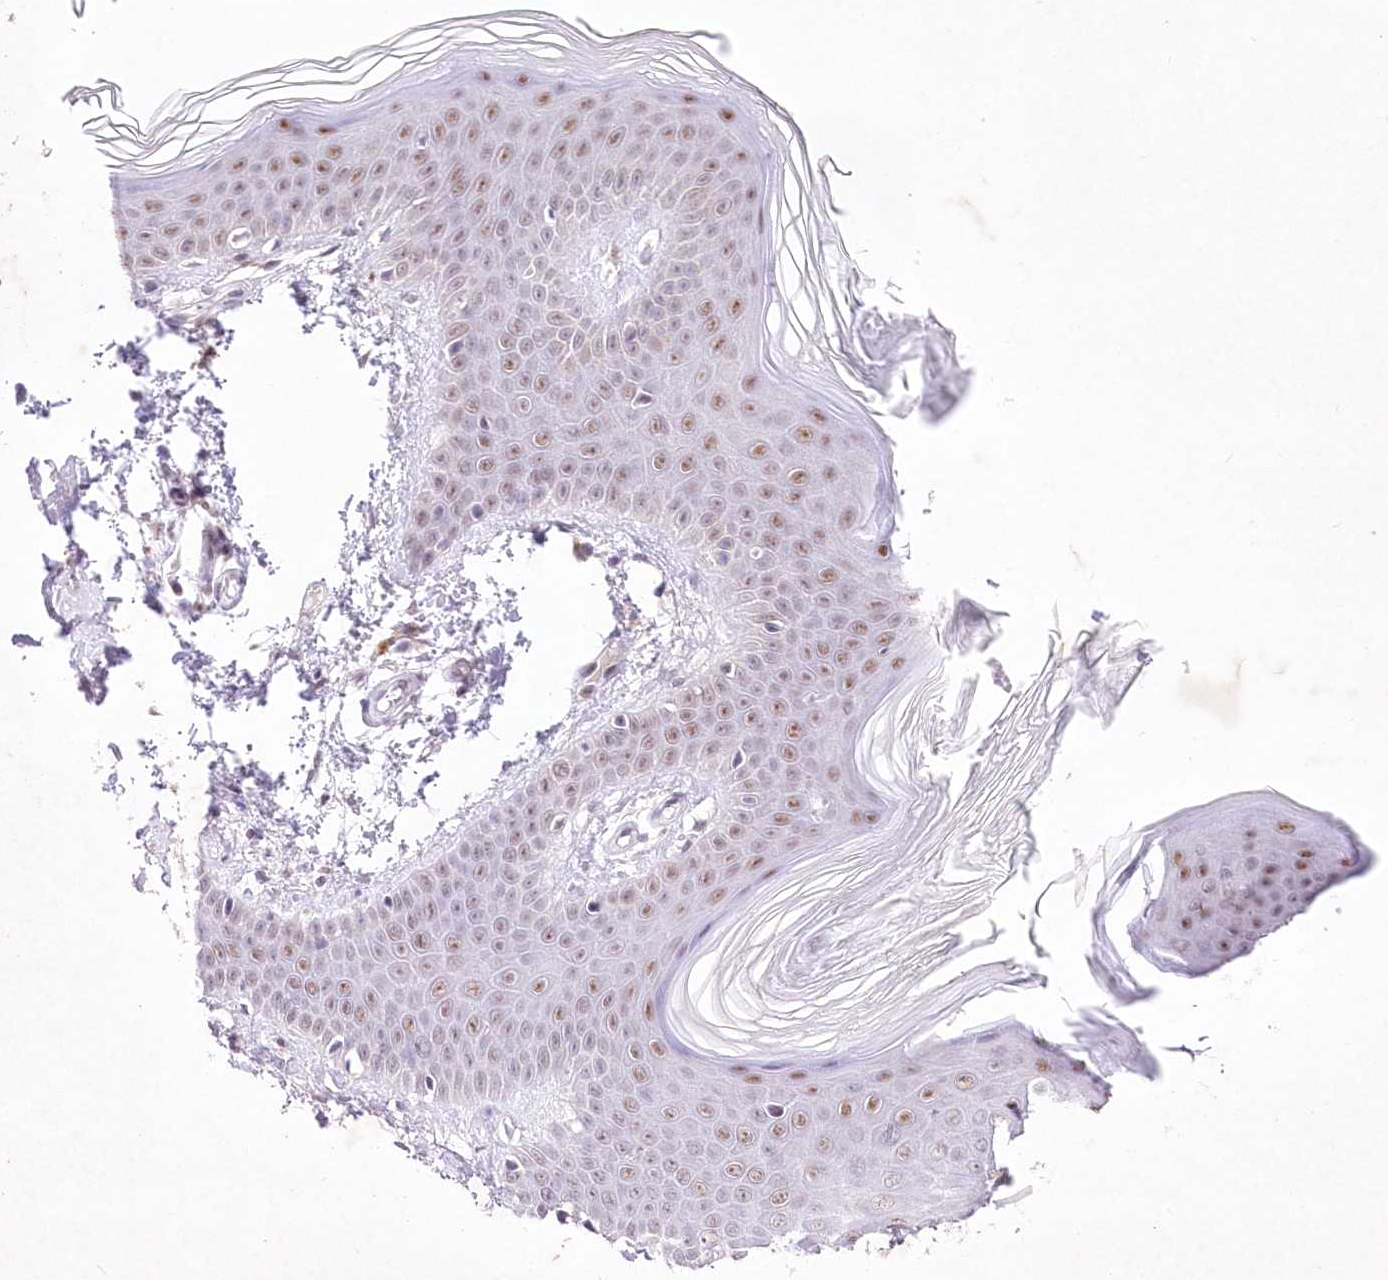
{"staining": {"intensity": "negative", "quantity": "none", "location": "none"}, "tissue": "skin", "cell_type": "Fibroblasts", "image_type": "normal", "snomed": [{"axis": "morphology", "description": "Normal tissue, NOS"}, {"axis": "topography", "description": "Skin"}], "caption": "Image shows no protein staining in fibroblasts of unremarkable skin. (DAB (3,3'-diaminobenzidine) immunohistochemistry visualized using brightfield microscopy, high magnification).", "gene": "ENSG00000275740", "patient": {"sex": "male", "age": 37}}